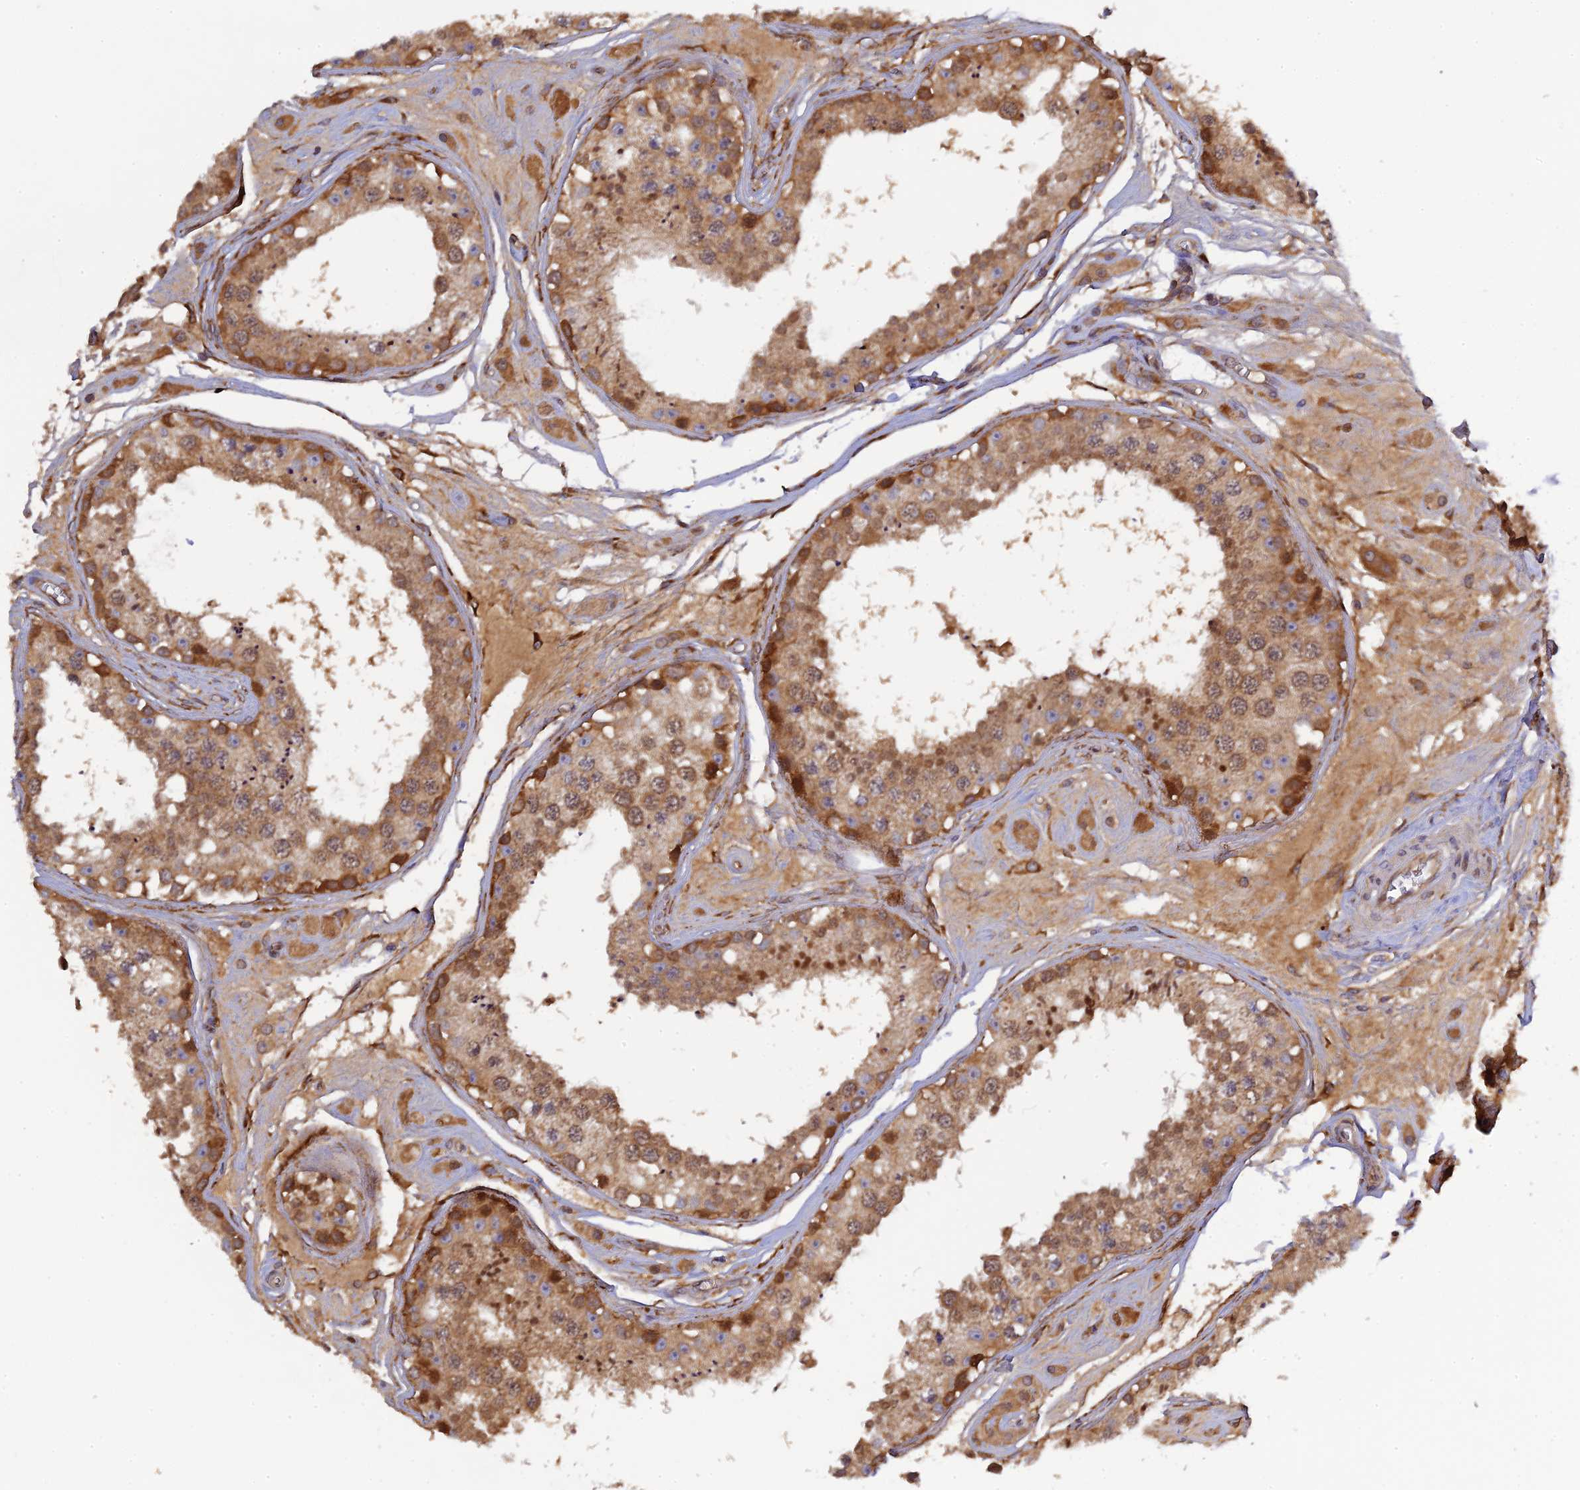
{"staining": {"intensity": "moderate", "quantity": ">75%", "location": "cytoplasmic/membranous,nuclear"}, "tissue": "testis", "cell_type": "Cells in seminiferous ducts", "image_type": "normal", "snomed": [{"axis": "morphology", "description": "Normal tissue, NOS"}, {"axis": "topography", "description": "Testis"}], "caption": "IHC histopathology image of unremarkable testis: human testis stained using IHC displays medium levels of moderate protein expression localized specifically in the cytoplasmic/membranous,nuclear of cells in seminiferous ducts, appearing as a cytoplasmic/membranous,nuclear brown color.", "gene": "P3H3", "patient": {"sex": "male", "age": 25}}